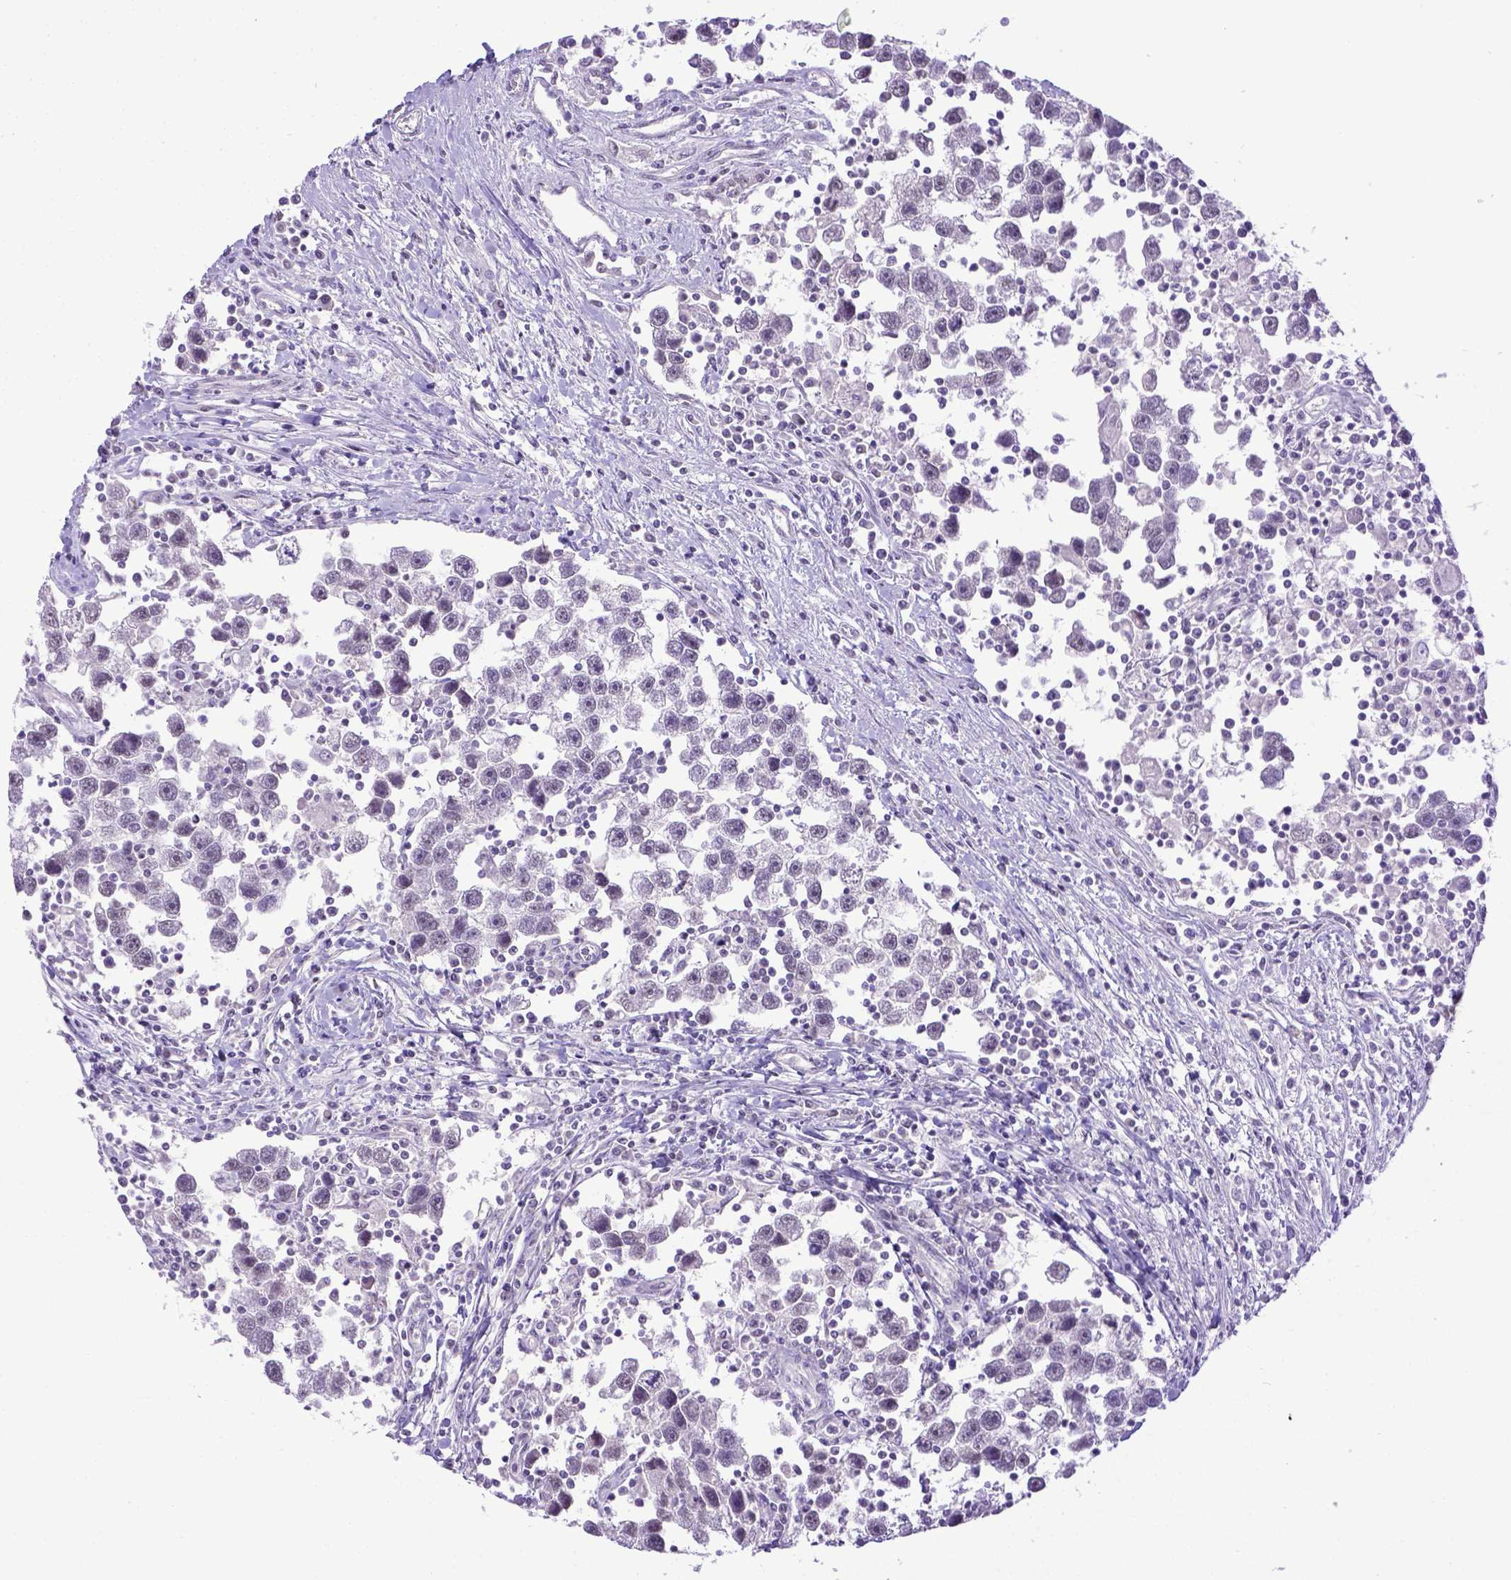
{"staining": {"intensity": "weak", "quantity": "<25%", "location": "cytoplasmic/membranous"}, "tissue": "testis cancer", "cell_type": "Tumor cells", "image_type": "cancer", "snomed": [{"axis": "morphology", "description": "Seminoma, NOS"}, {"axis": "topography", "description": "Testis"}], "caption": "IHC histopathology image of neoplastic tissue: human testis seminoma stained with DAB (3,3'-diaminobenzidine) exhibits no significant protein positivity in tumor cells. (DAB immunohistochemistry (IHC) visualized using brightfield microscopy, high magnification).", "gene": "ESR1", "patient": {"sex": "male", "age": 30}}